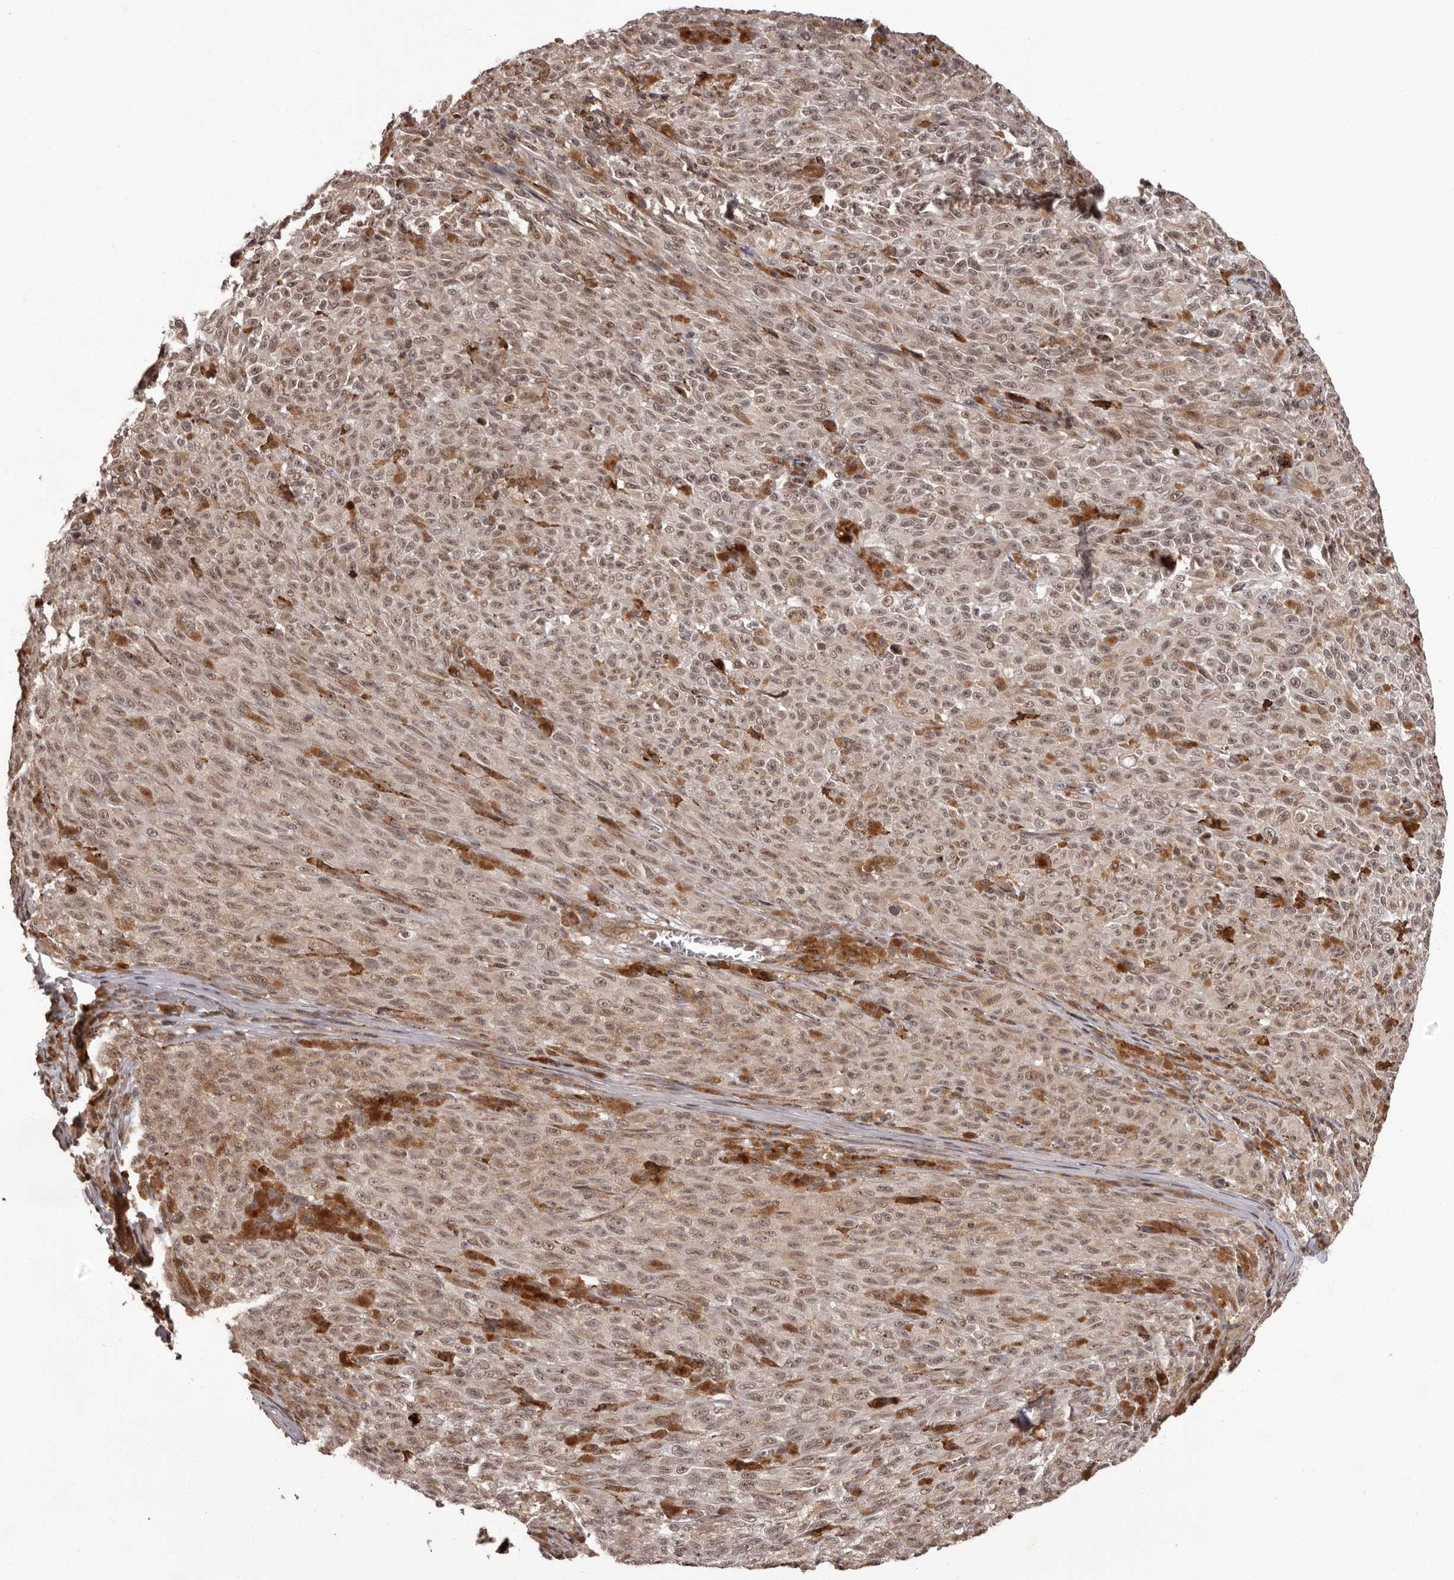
{"staining": {"intensity": "moderate", "quantity": ">75%", "location": "nuclear"}, "tissue": "melanoma", "cell_type": "Tumor cells", "image_type": "cancer", "snomed": [{"axis": "morphology", "description": "Malignant melanoma, NOS"}, {"axis": "topography", "description": "Skin"}], "caption": "About >75% of tumor cells in melanoma display moderate nuclear protein positivity as visualized by brown immunohistochemical staining.", "gene": "IL32", "patient": {"sex": "female", "age": 82}}